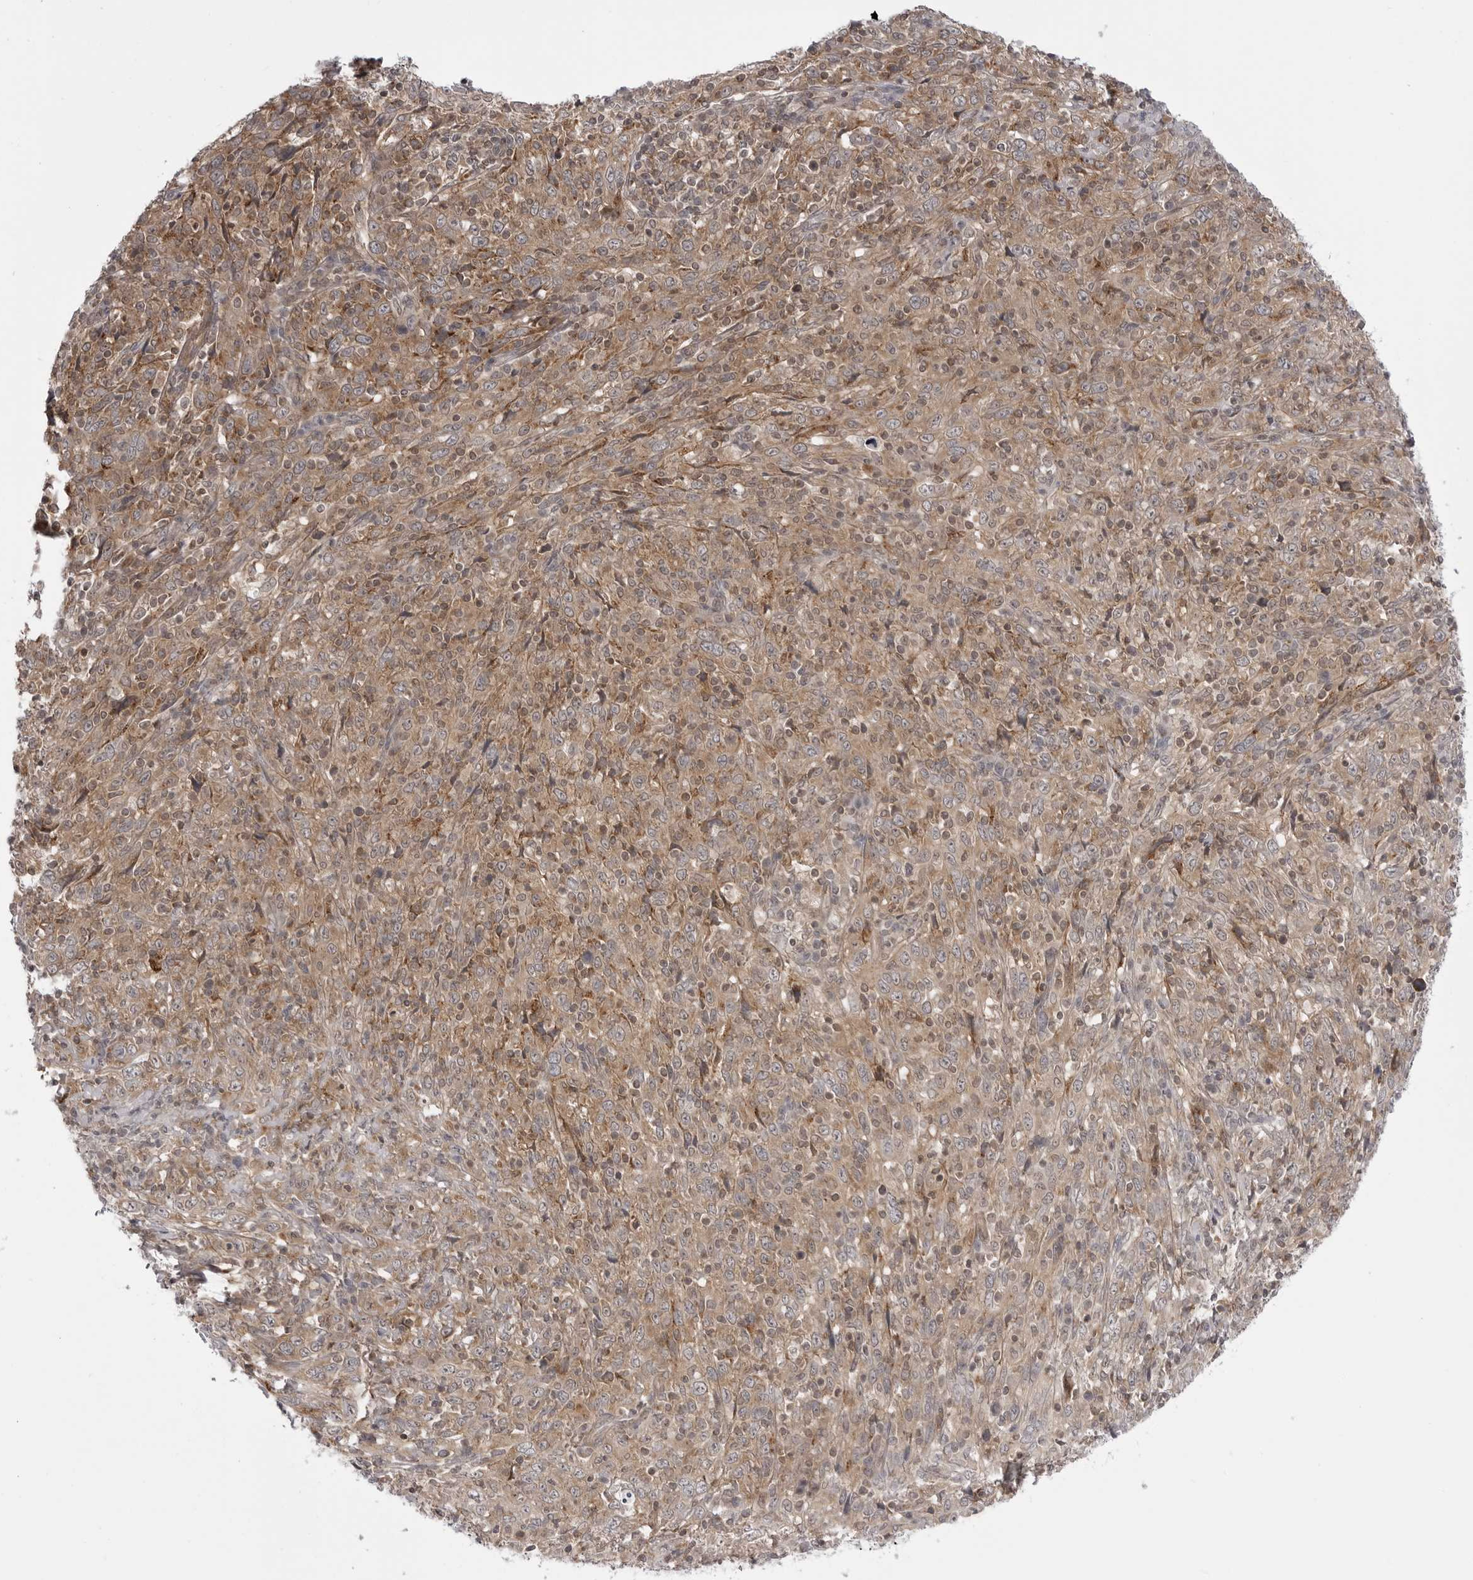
{"staining": {"intensity": "weak", "quantity": ">75%", "location": "cytoplasmic/membranous"}, "tissue": "cervical cancer", "cell_type": "Tumor cells", "image_type": "cancer", "snomed": [{"axis": "morphology", "description": "Squamous cell carcinoma, NOS"}, {"axis": "topography", "description": "Cervix"}], "caption": "Protein staining of cervical squamous cell carcinoma tissue exhibits weak cytoplasmic/membranous expression in approximately >75% of tumor cells.", "gene": "CCDC18", "patient": {"sex": "female", "age": 46}}